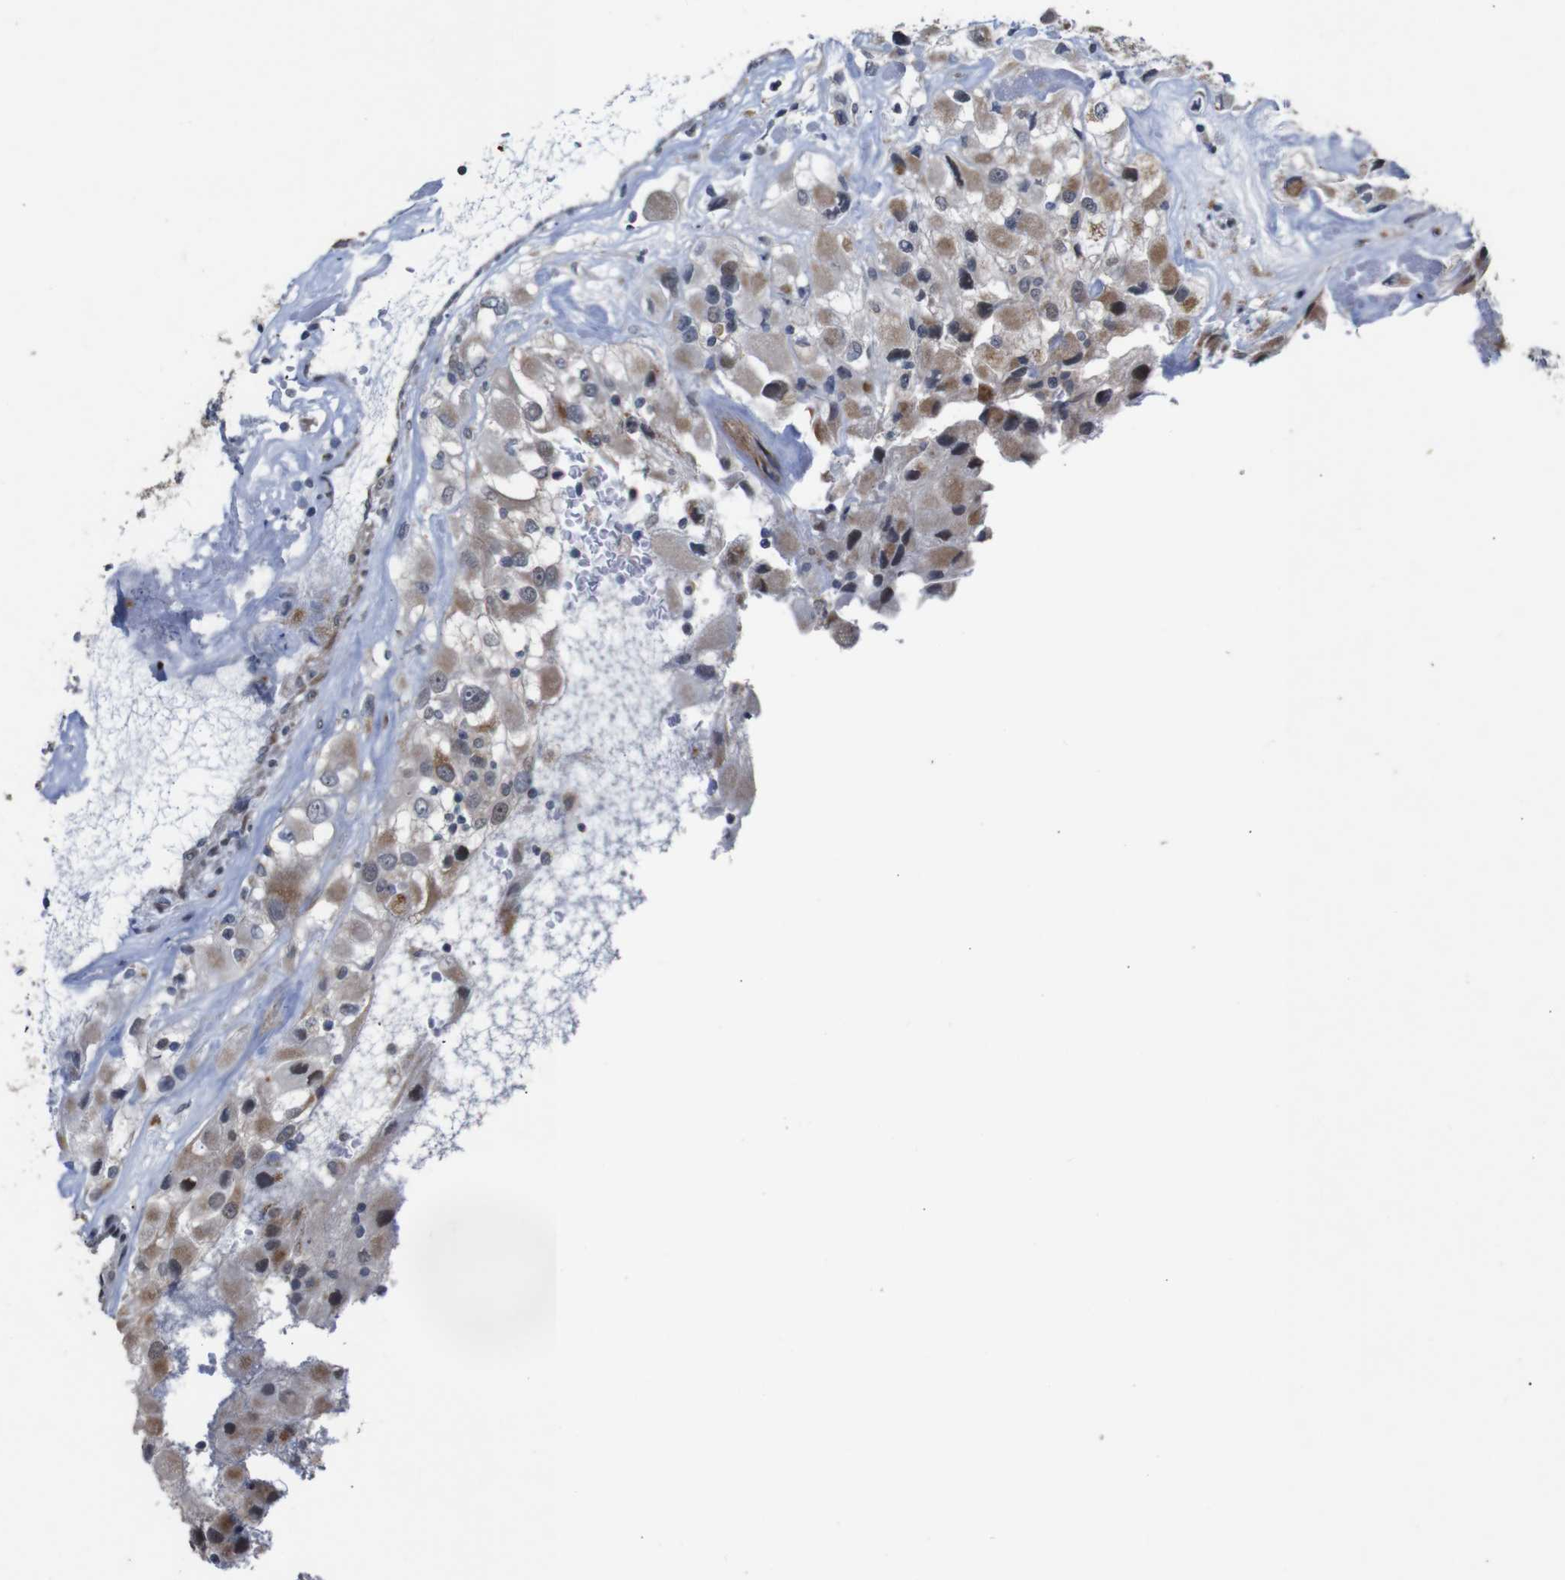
{"staining": {"intensity": "moderate", "quantity": ">75%", "location": "cytoplasmic/membranous"}, "tissue": "renal cancer", "cell_type": "Tumor cells", "image_type": "cancer", "snomed": [{"axis": "morphology", "description": "Adenocarcinoma, NOS"}, {"axis": "topography", "description": "Kidney"}], "caption": "Renal cancer (adenocarcinoma) stained with a brown dye exhibits moderate cytoplasmic/membranous positive positivity in about >75% of tumor cells.", "gene": "ATP7B", "patient": {"sex": "female", "age": 52}}